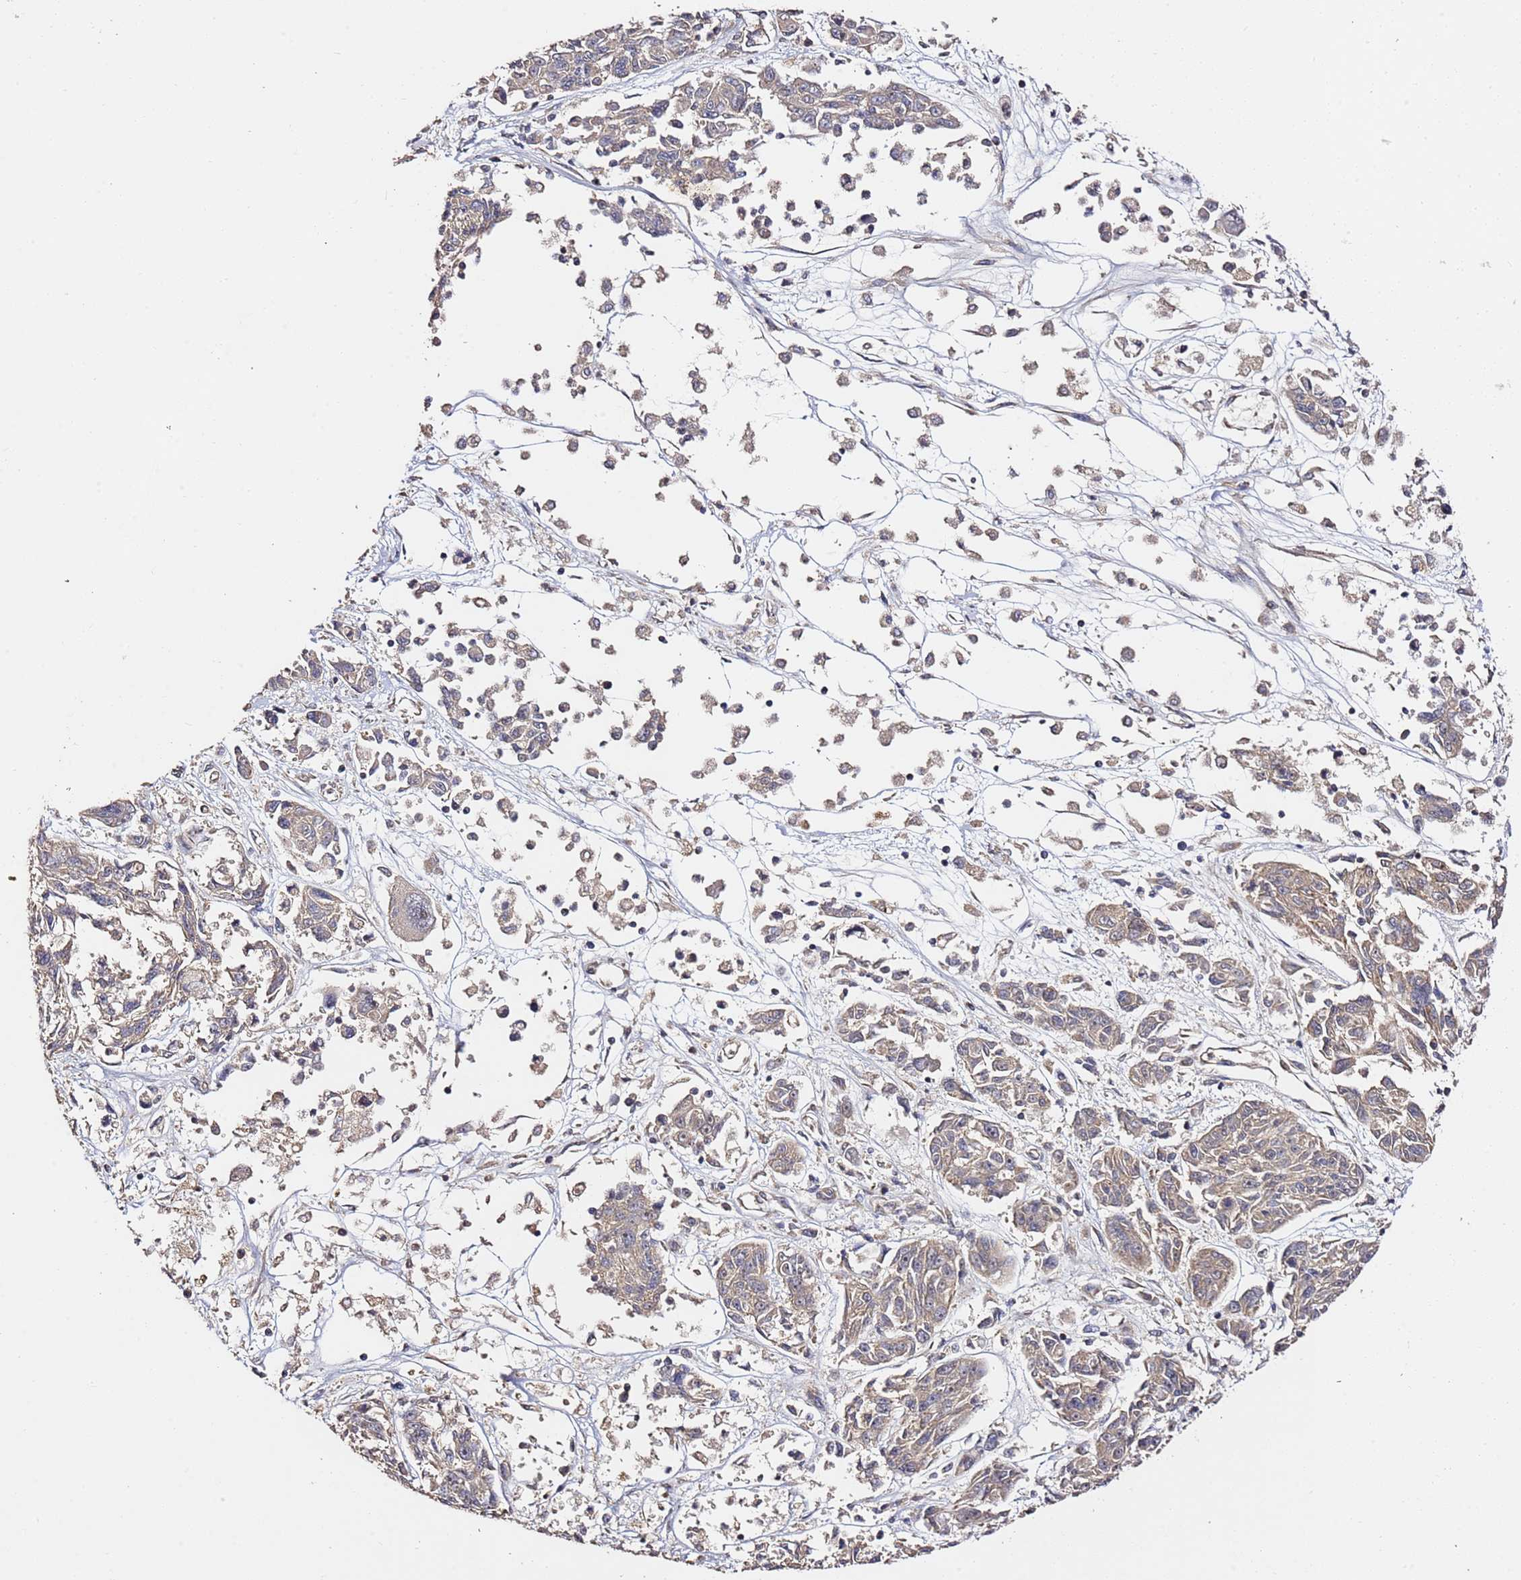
{"staining": {"intensity": "weak", "quantity": "<25%", "location": "cytoplasmic/membranous"}, "tissue": "melanoma", "cell_type": "Tumor cells", "image_type": "cancer", "snomed": [{"axis": "morphology", "description": "Malignant melanoma, NOS"}, {"axis": "topography", "description": "Skin"}], "caption": "There is no significant positivity in tumor cells of melanoma.", "gene": "OSBPL2", "patient": {"sex": "male", "age": 53}}